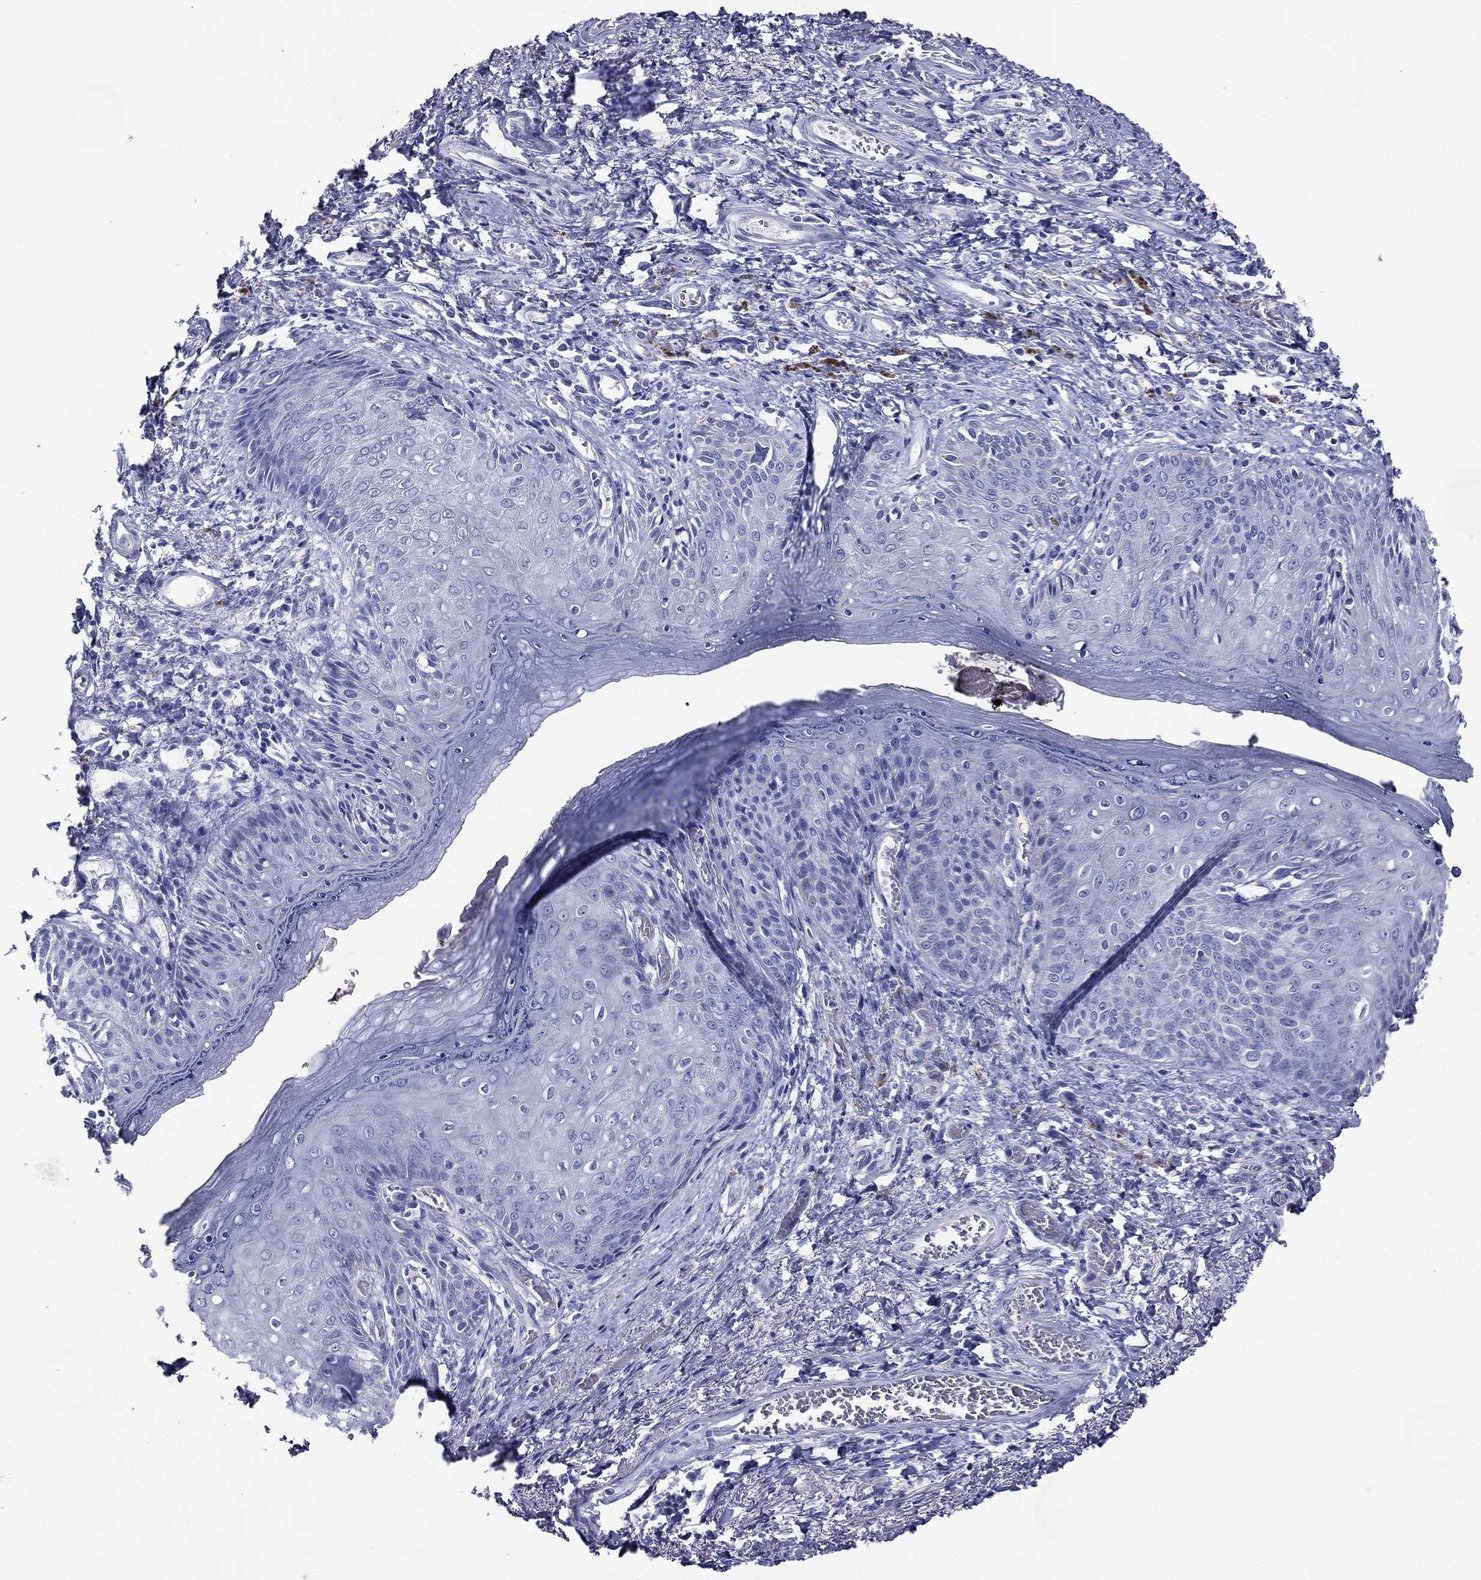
{"staining": {"intensity": "negative", "quantity": "none", "location": "none"}, "tissue": "skin", "cell_type": "Epidermal cells", "image_type": "normal", "snomed": [{"axis": "morphology", "description": "Normal tissue, NOS"}, {"axis": "morphology", "description": "Adenocarcinoma, NOS"}, {"axis": "topography", "description": "Rectum"}, {"axis": "topography", "description": "Anal"}], "caption": "The immunohistochemistry photomicrograph has no significant staining in epidermal cells of skin.", "gene": "ACE2", "patient": {"sex": "female", "age": 68}}